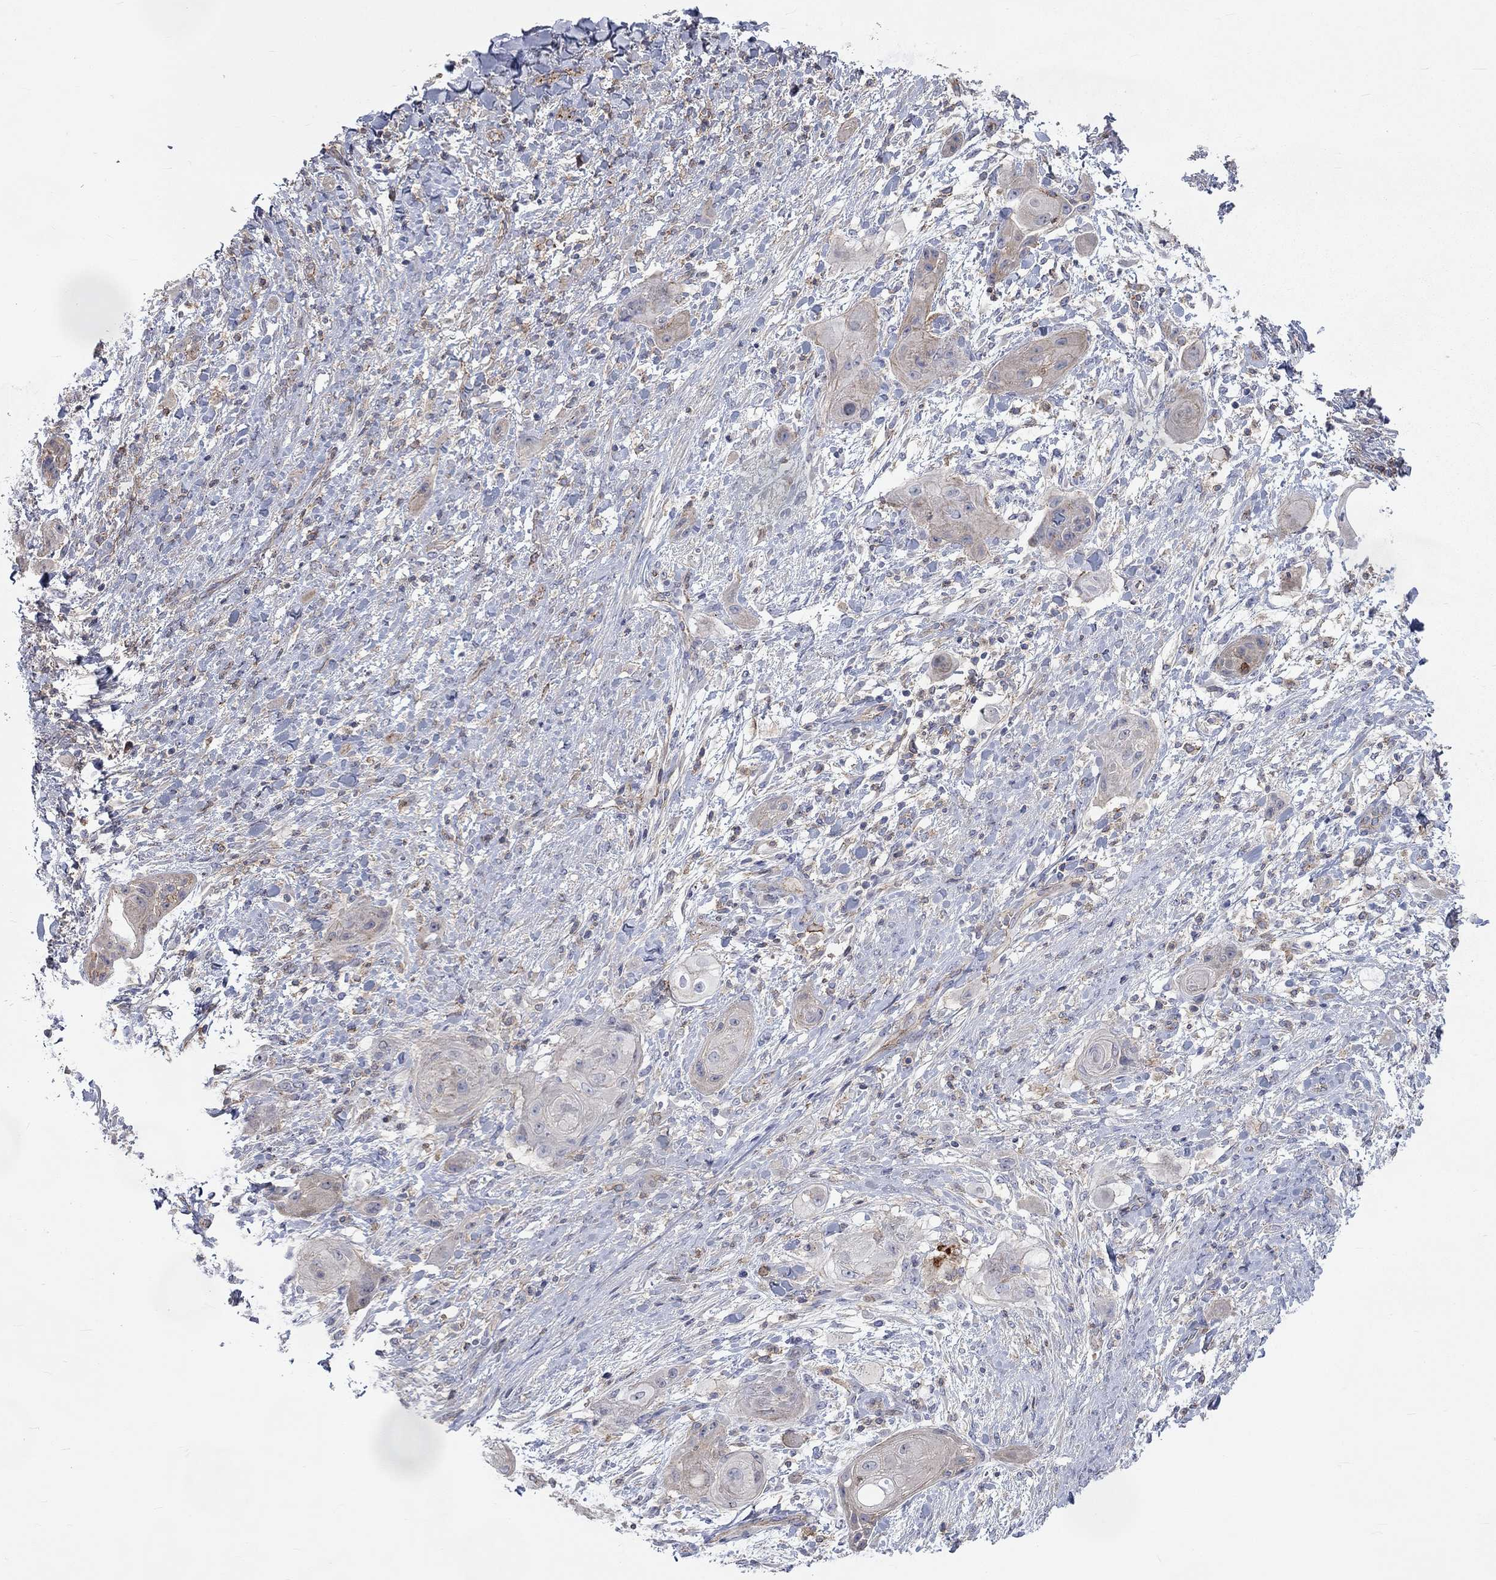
{"staining": {"intensity": "weak", "quantity": "<25%", "location": "cytoplasmic/membranous"}, "tissue": "skin cancer", "cell_type": "Tumor cells", "image_type": "cancer", "snomed": [{"axis": "morphology", "description": "Squamous cell carcinoma, NOS"}, {"axis": "topography", "description": "Skin"}], "caption": "An immunohistochemistry histopathology image of squamous cell carcinoma (skin) is shown. There is no staining in tumor cells of squamous cell carcinoma (skin).", "gene": "PCDHGA10", "patient": {"sex": "male", "age": 62}}